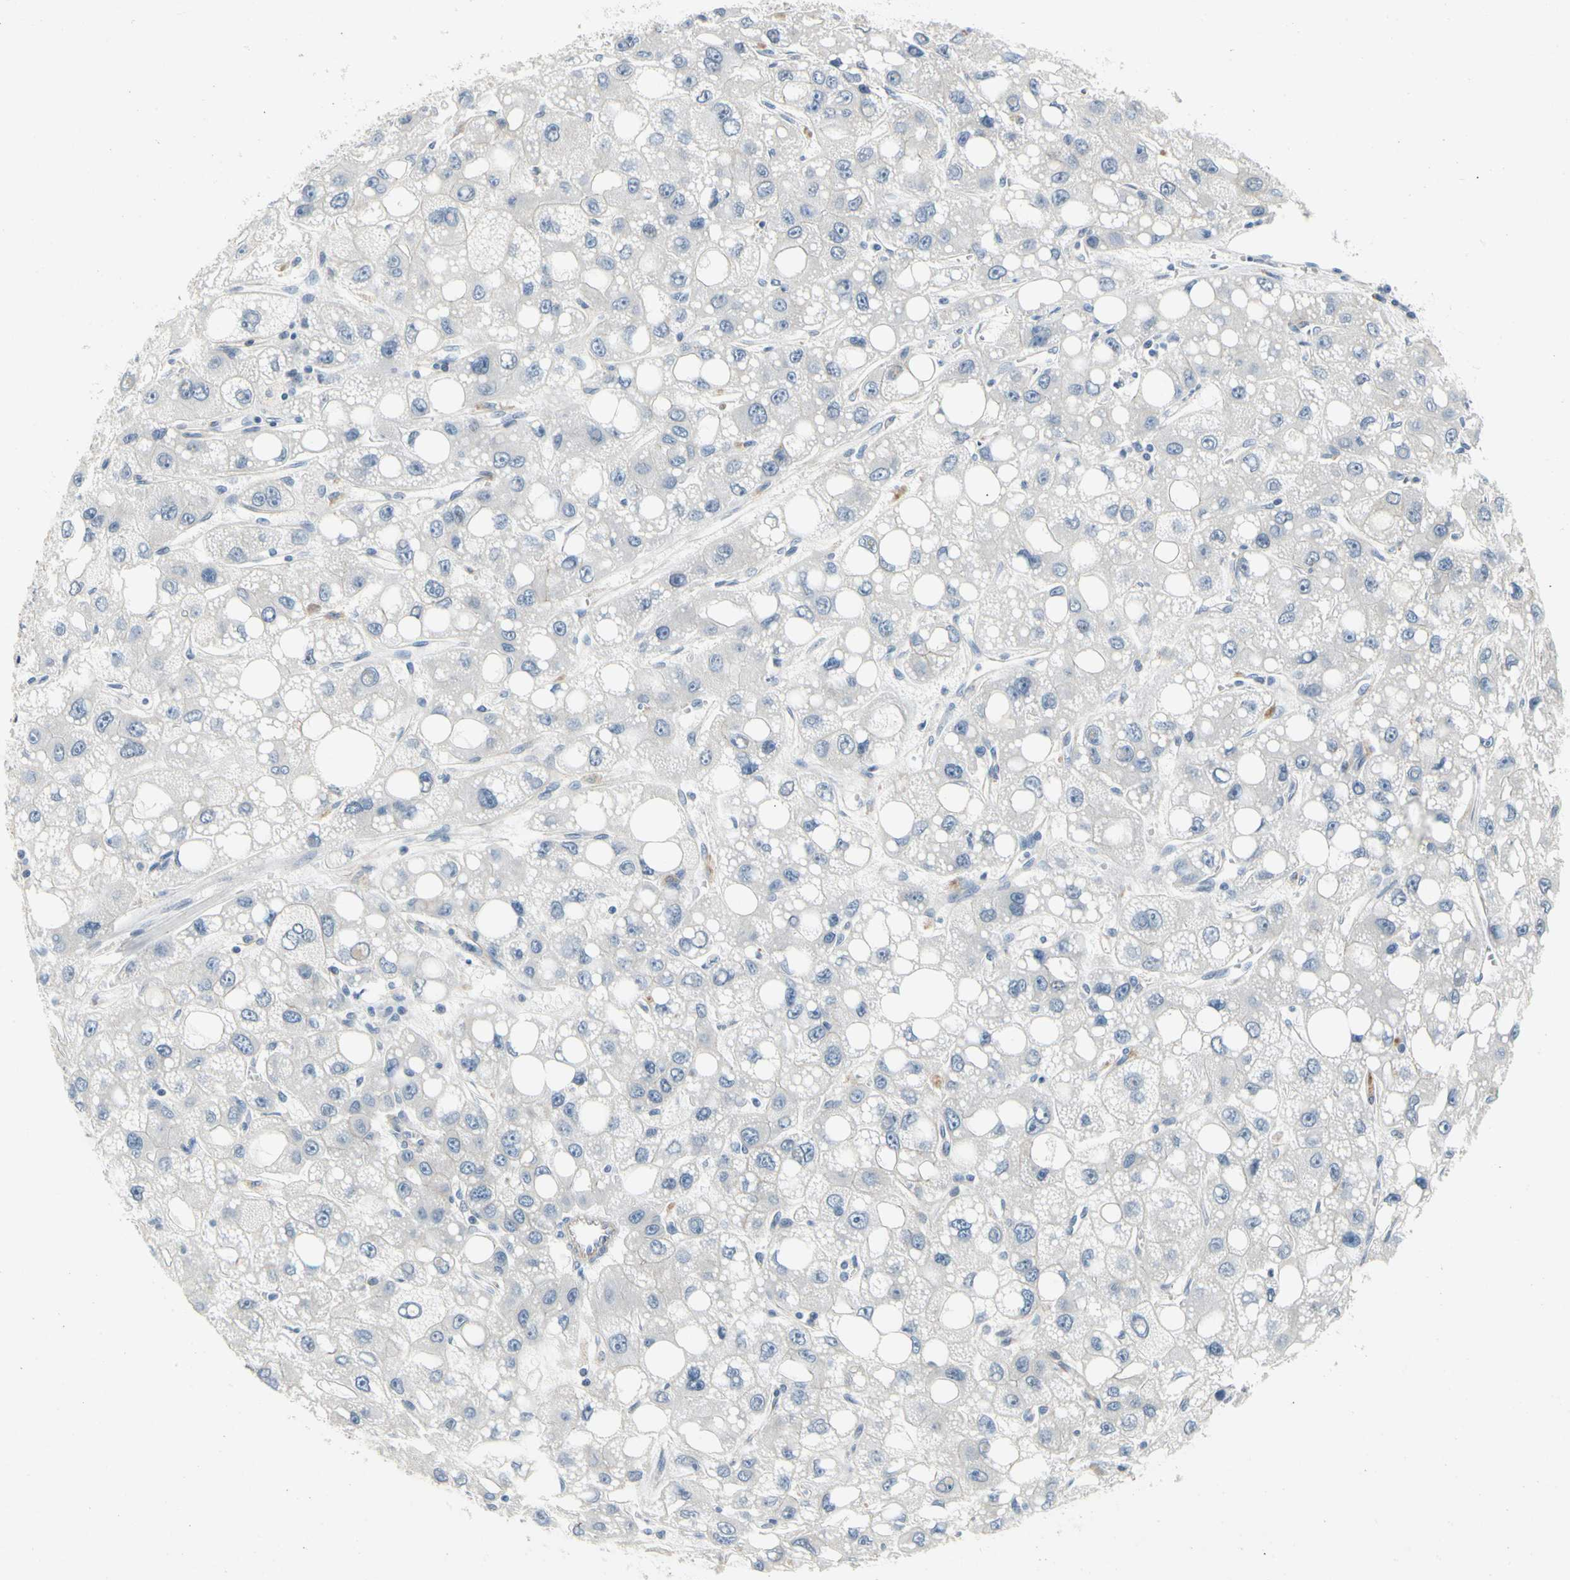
{"staining": {"intensity": "negative", "quantity": "none", "location": "none"}, "tissue": "liver cancer", "cell_type": "Tumor cells", "image_type": "cancer", "snomed": [{"axis": "morphology", "description": "Carcinoma, Hepatocellular, NOS"}, {"axis": "topography", "description": "Liver"}], "caption": "Human liver hepatocellular carcinoma stained for a protein using immunohistochemistry (IHC) exhibits no expression in tumor cells.", "gene": "LGR6", "patient": {"sex": "male", "age": 55}}